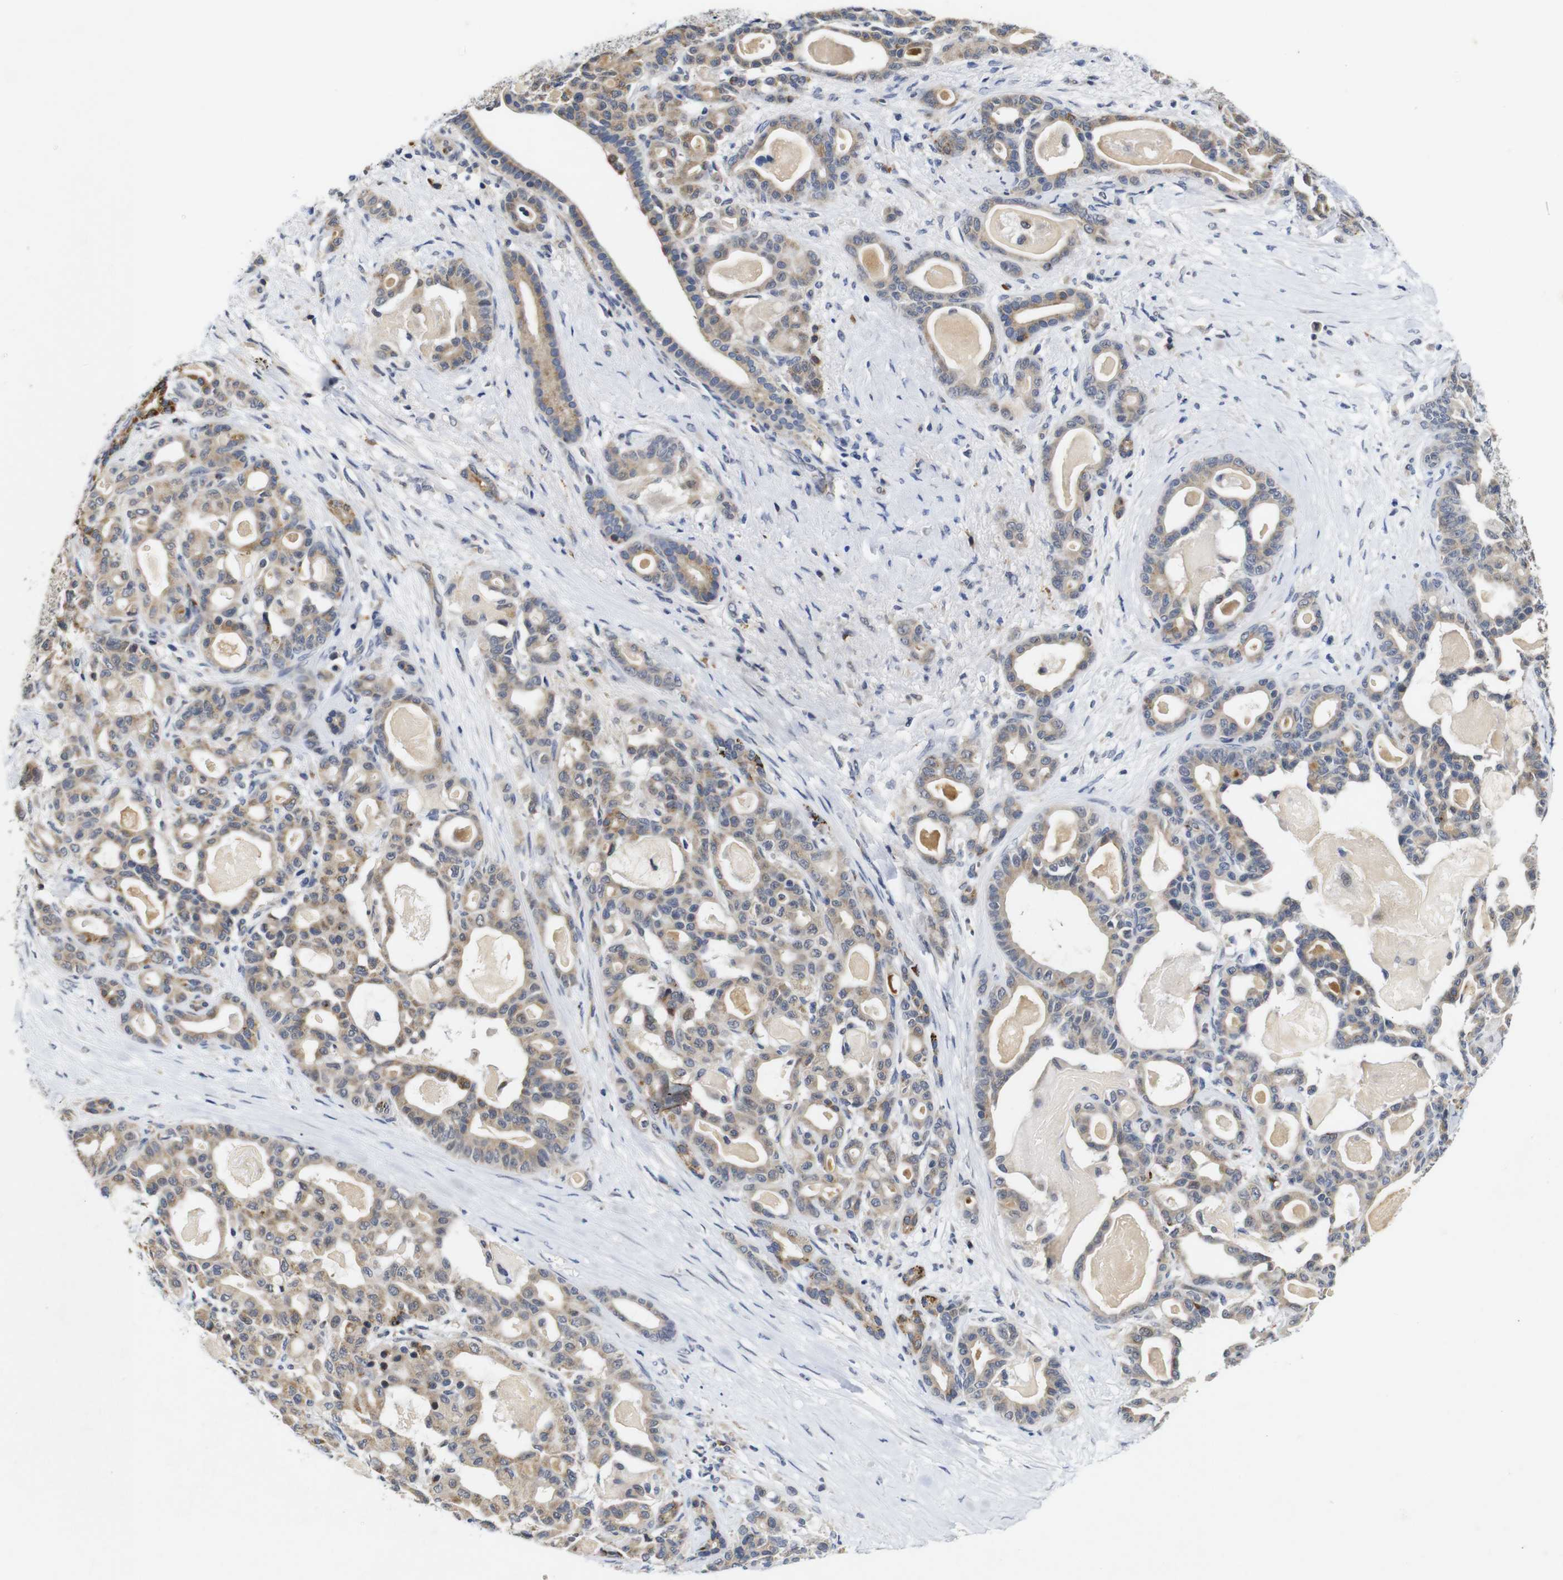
{"staining": {"intensity": "weak", "quantity": ">75%", "location": "cytoplasmic/membranous"}, "tissue": "pancreatic cancer", "cell_type": "Tumor cells", "image_type": "cancer", "snomed": [{"axis": "morphology", "description": "Adenocarcinoma, NOS"}, {"axis": "topography", "description": "Pancreas"}], "caption": "Immunohistochemistry histopathology image of human pancreatic cancer stained for a protein (brown), which shows low levels of weak cytoplasmic/membranous expression in about >75% of tumor cells.", "gene": "FURIN", "patient": {"sex": "male", "age": 63}}